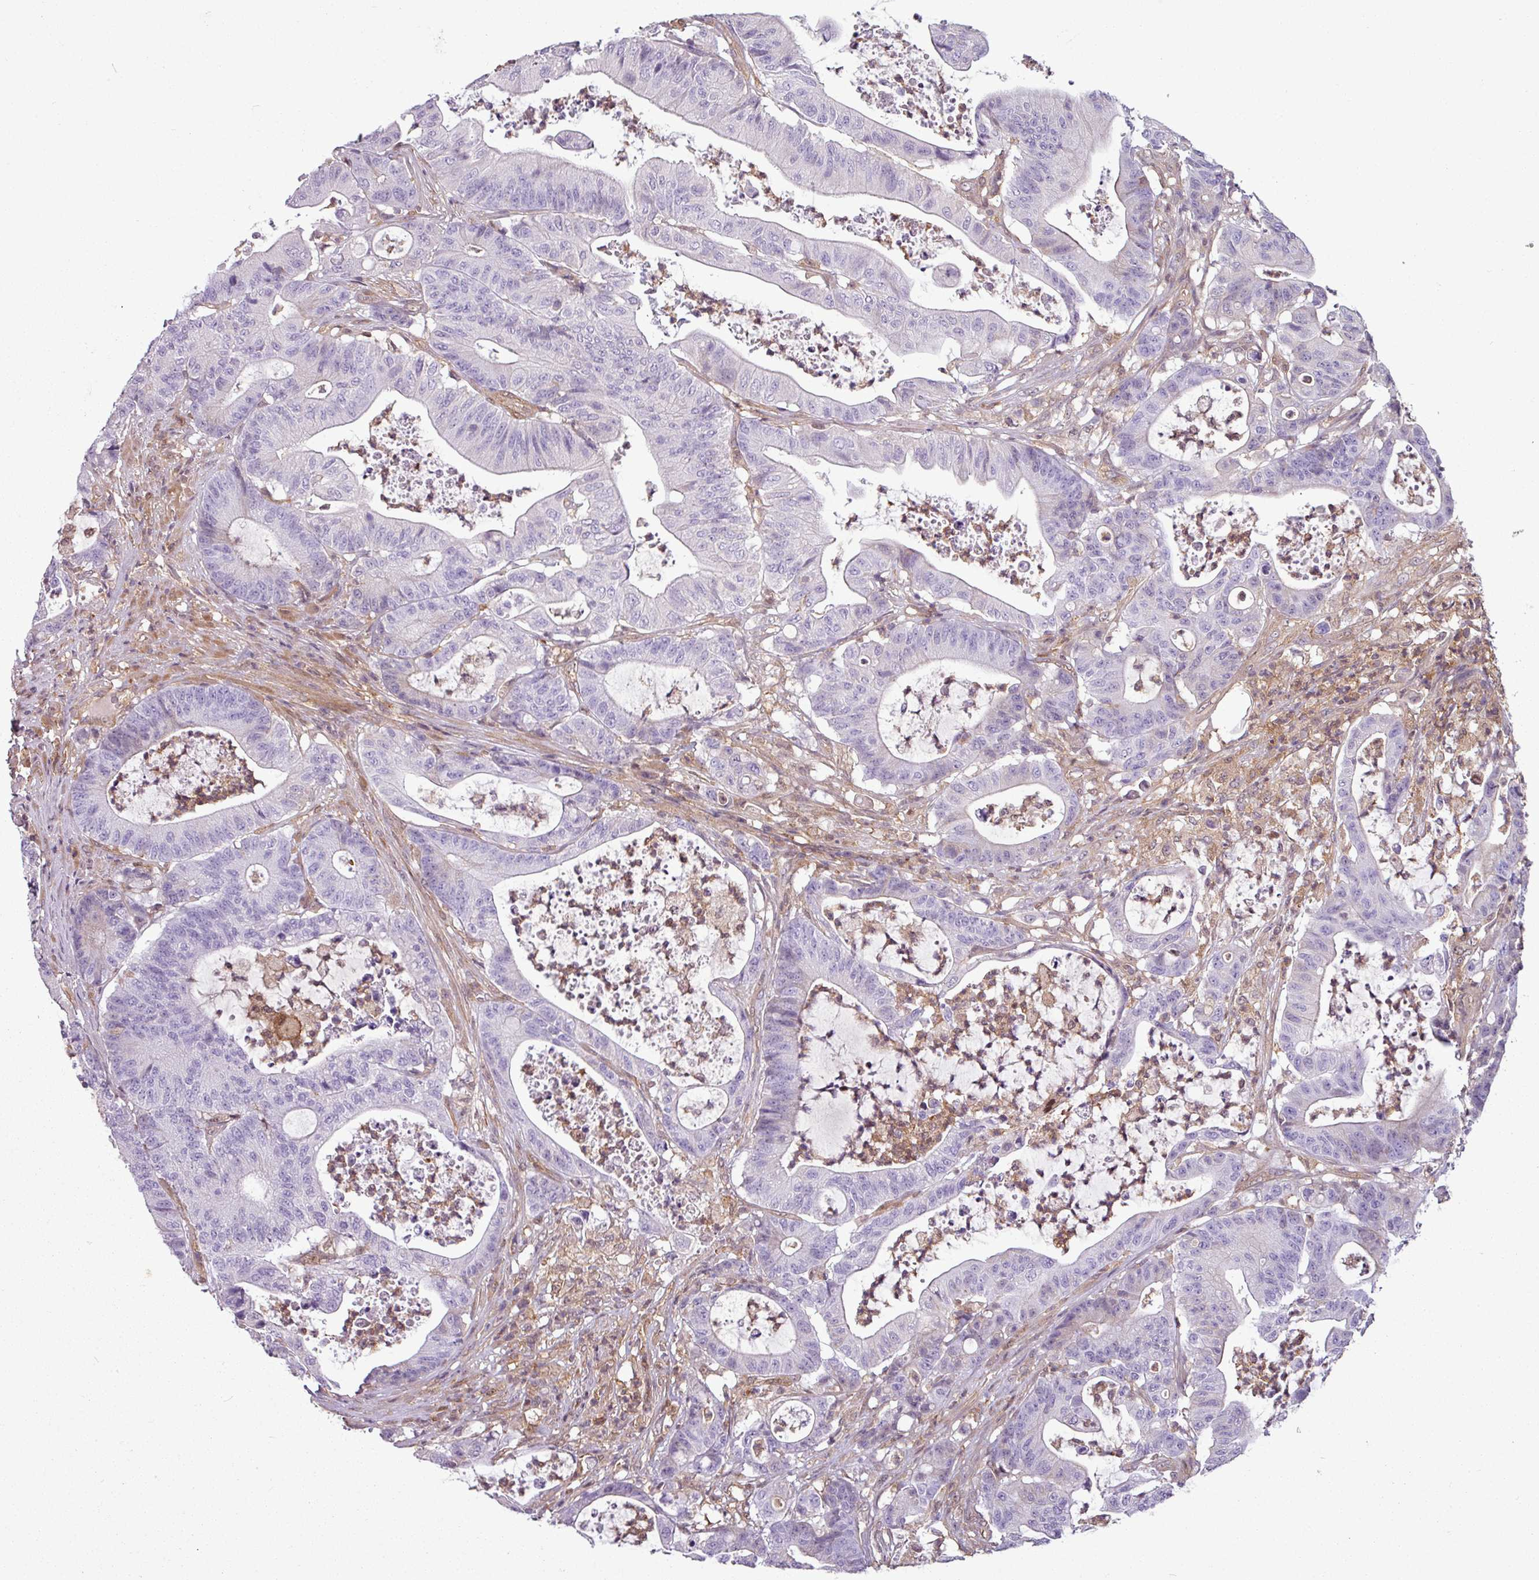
{"staining": {"intensity": "negative", "quantity": "none", "location": "none"}, "tissue": "colorectal cancer", "cell_type": "Tumor cells", "image_type": "cancer", "snomed": [{"axis": "morphology", "description": "Adenocarcinoma, NOS"}, {"axis": "topography", "description": "Colon"}], "caption": "Colorectal adenocarcinoma was stained to show a protein in brown. There is no significant expression in tumor cells.", "gene": "SH3BGRL", "patient": {"sex": "female", "age": 84}}